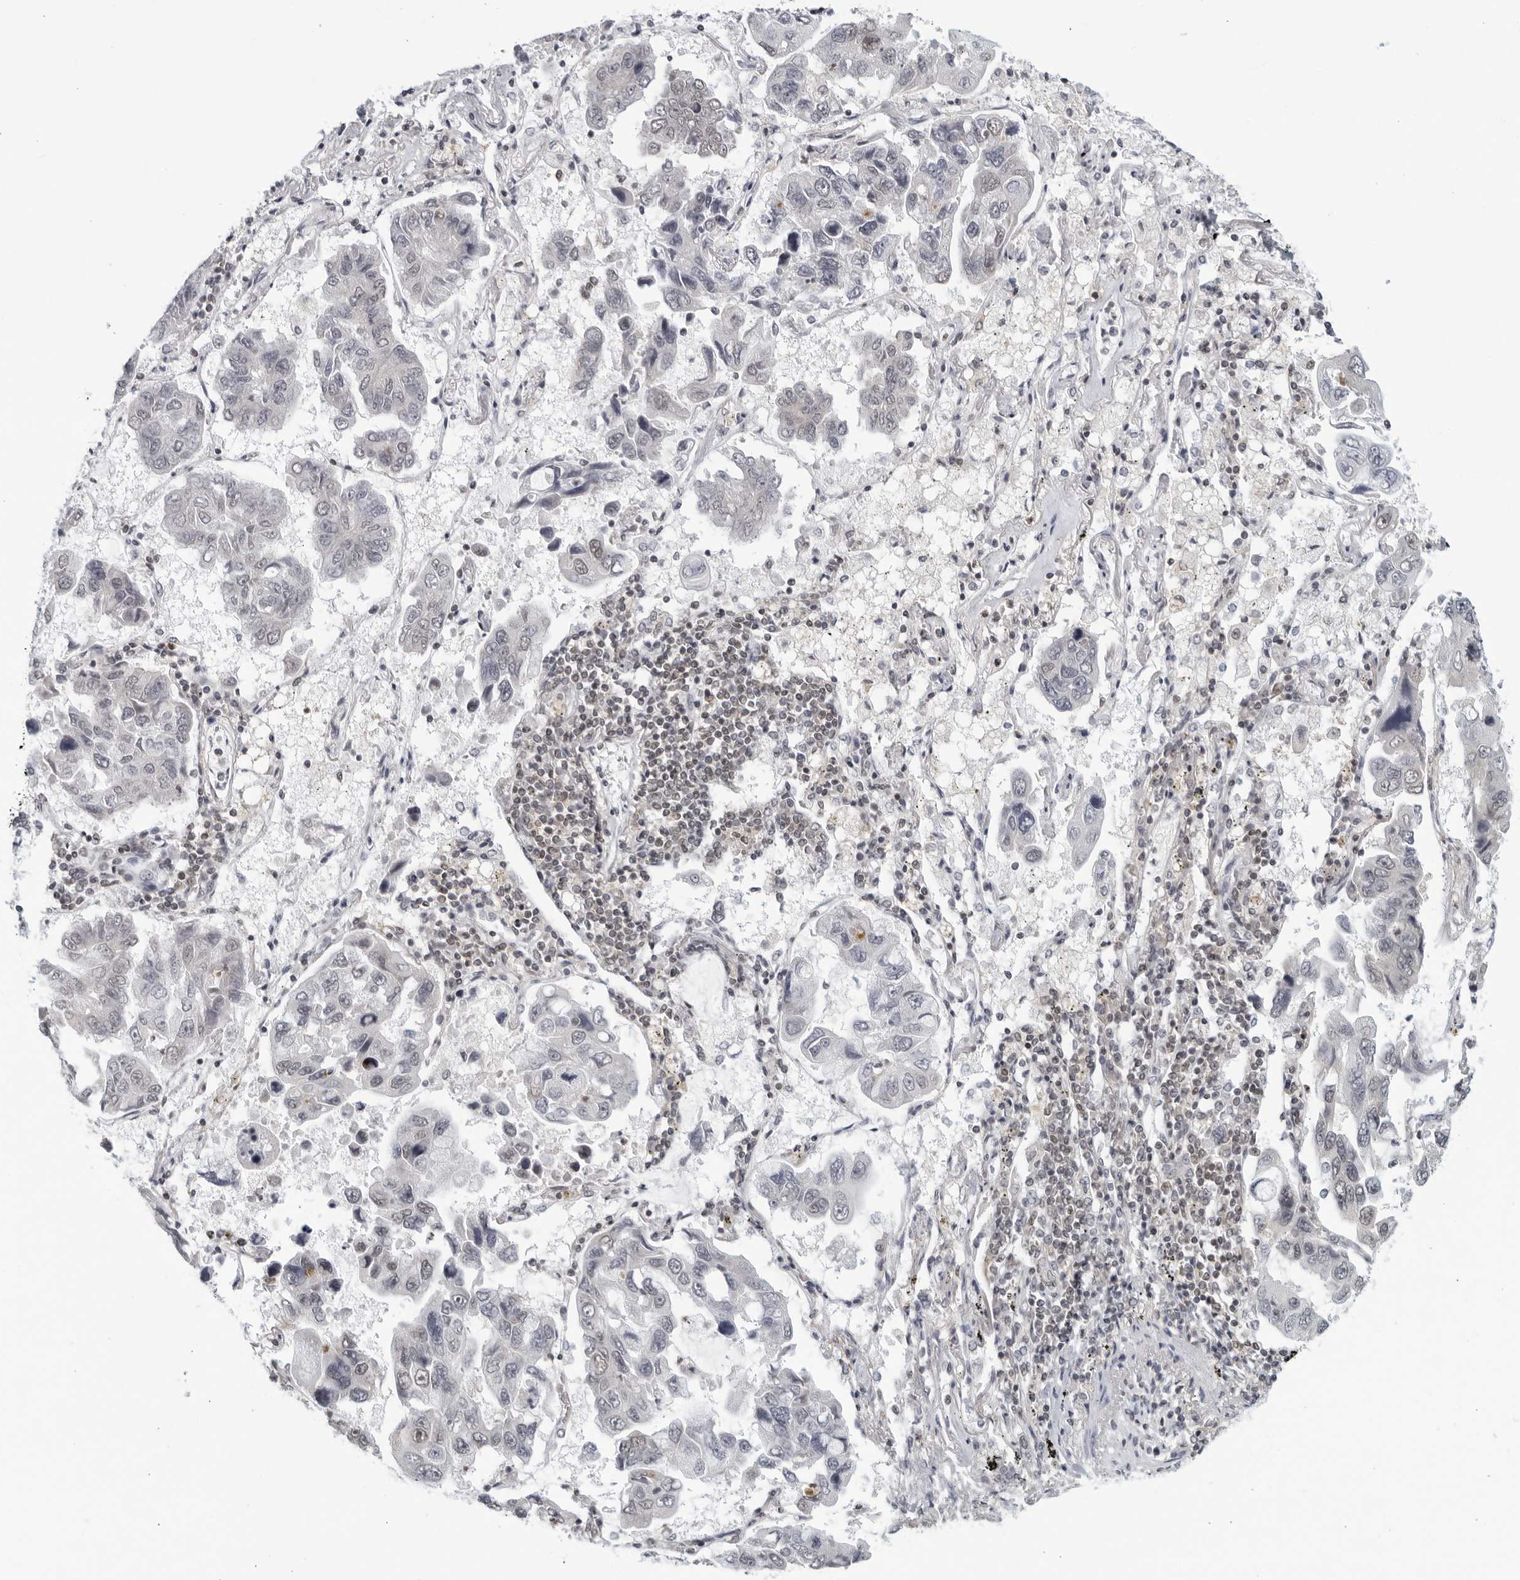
{"staining": {"intensity": "weak", "quantity": "<25%", "location": "nuclear"}, "tissue": "lung cancer", "cell_type": "Tumor cells", "image_type": "cancer", "snomed": [{"axis": "morphology", "description": "Adenocarcinoma, NOS"}, {"axis": "topography", "description": "Lung"}], "caption": "An immunohistochemistry (IHC) micrograph of lung cancer is shown. There is no staining in tumor cells of lung cancer. Brightfield microscopy of immunohistochemistry (IHC) stained with DAB (brown) and hematoxylin (blue), captured at high magnification.", "gene": "CC2D1B", "patient": {"sex": "male", "age": 64}}